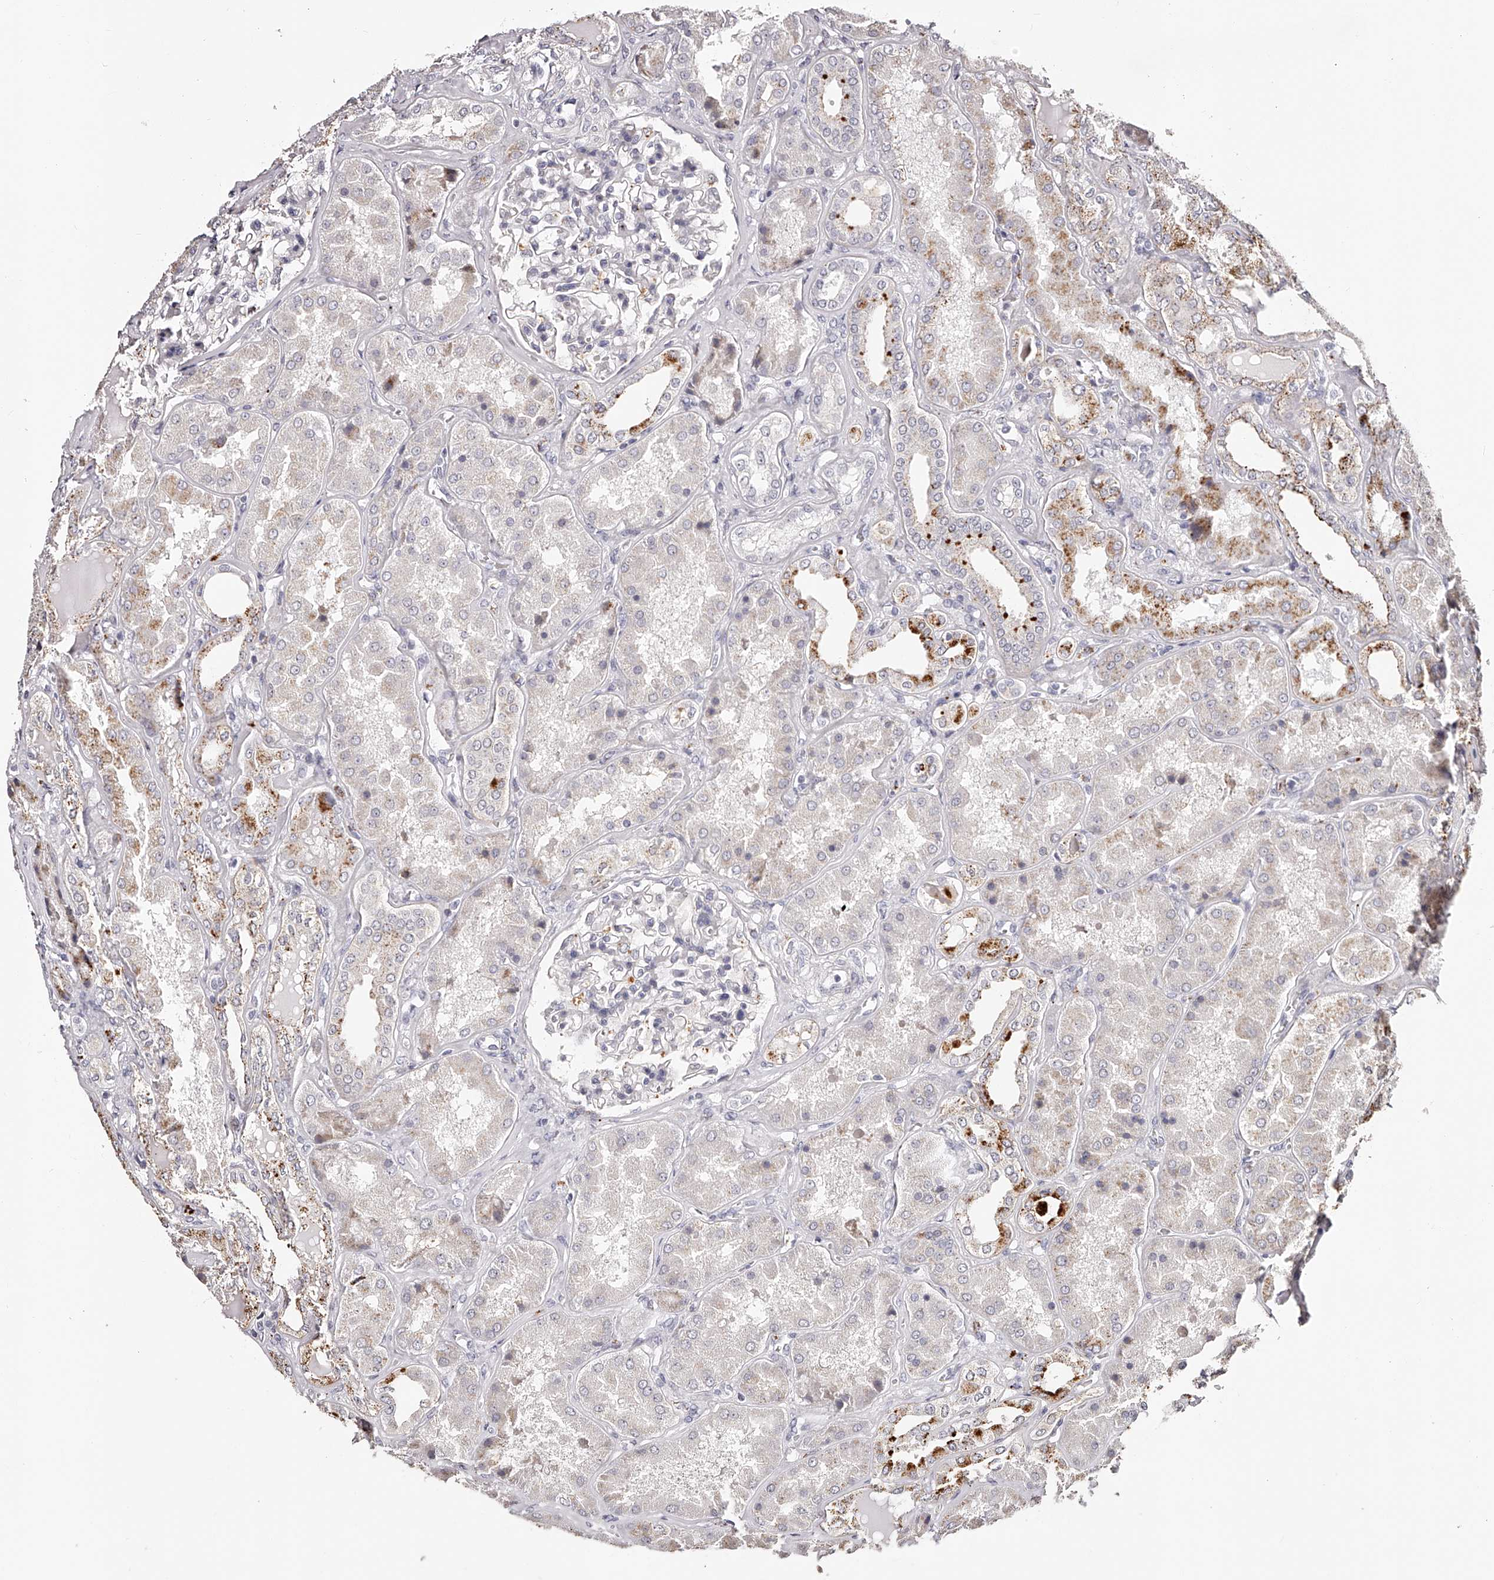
{"staining": {"intensity": "negative", "quantity": "none", "location": "none"}, "tissue": "kidney", "cell_type": "Cells in glomeruli", "image_type": "normal", "snomed": [{"axis": "morphology", "description": "Normal tissue, NOS"}, {"axis": "topography", "description": "Kidney"}], "caption": "DAB immunohistochemical staining of unremarkable kidney reveals no significant expression in cells in glomeruli.", "gene": "SLC35D3", "patient": {"sex": "female", "age": 56}}